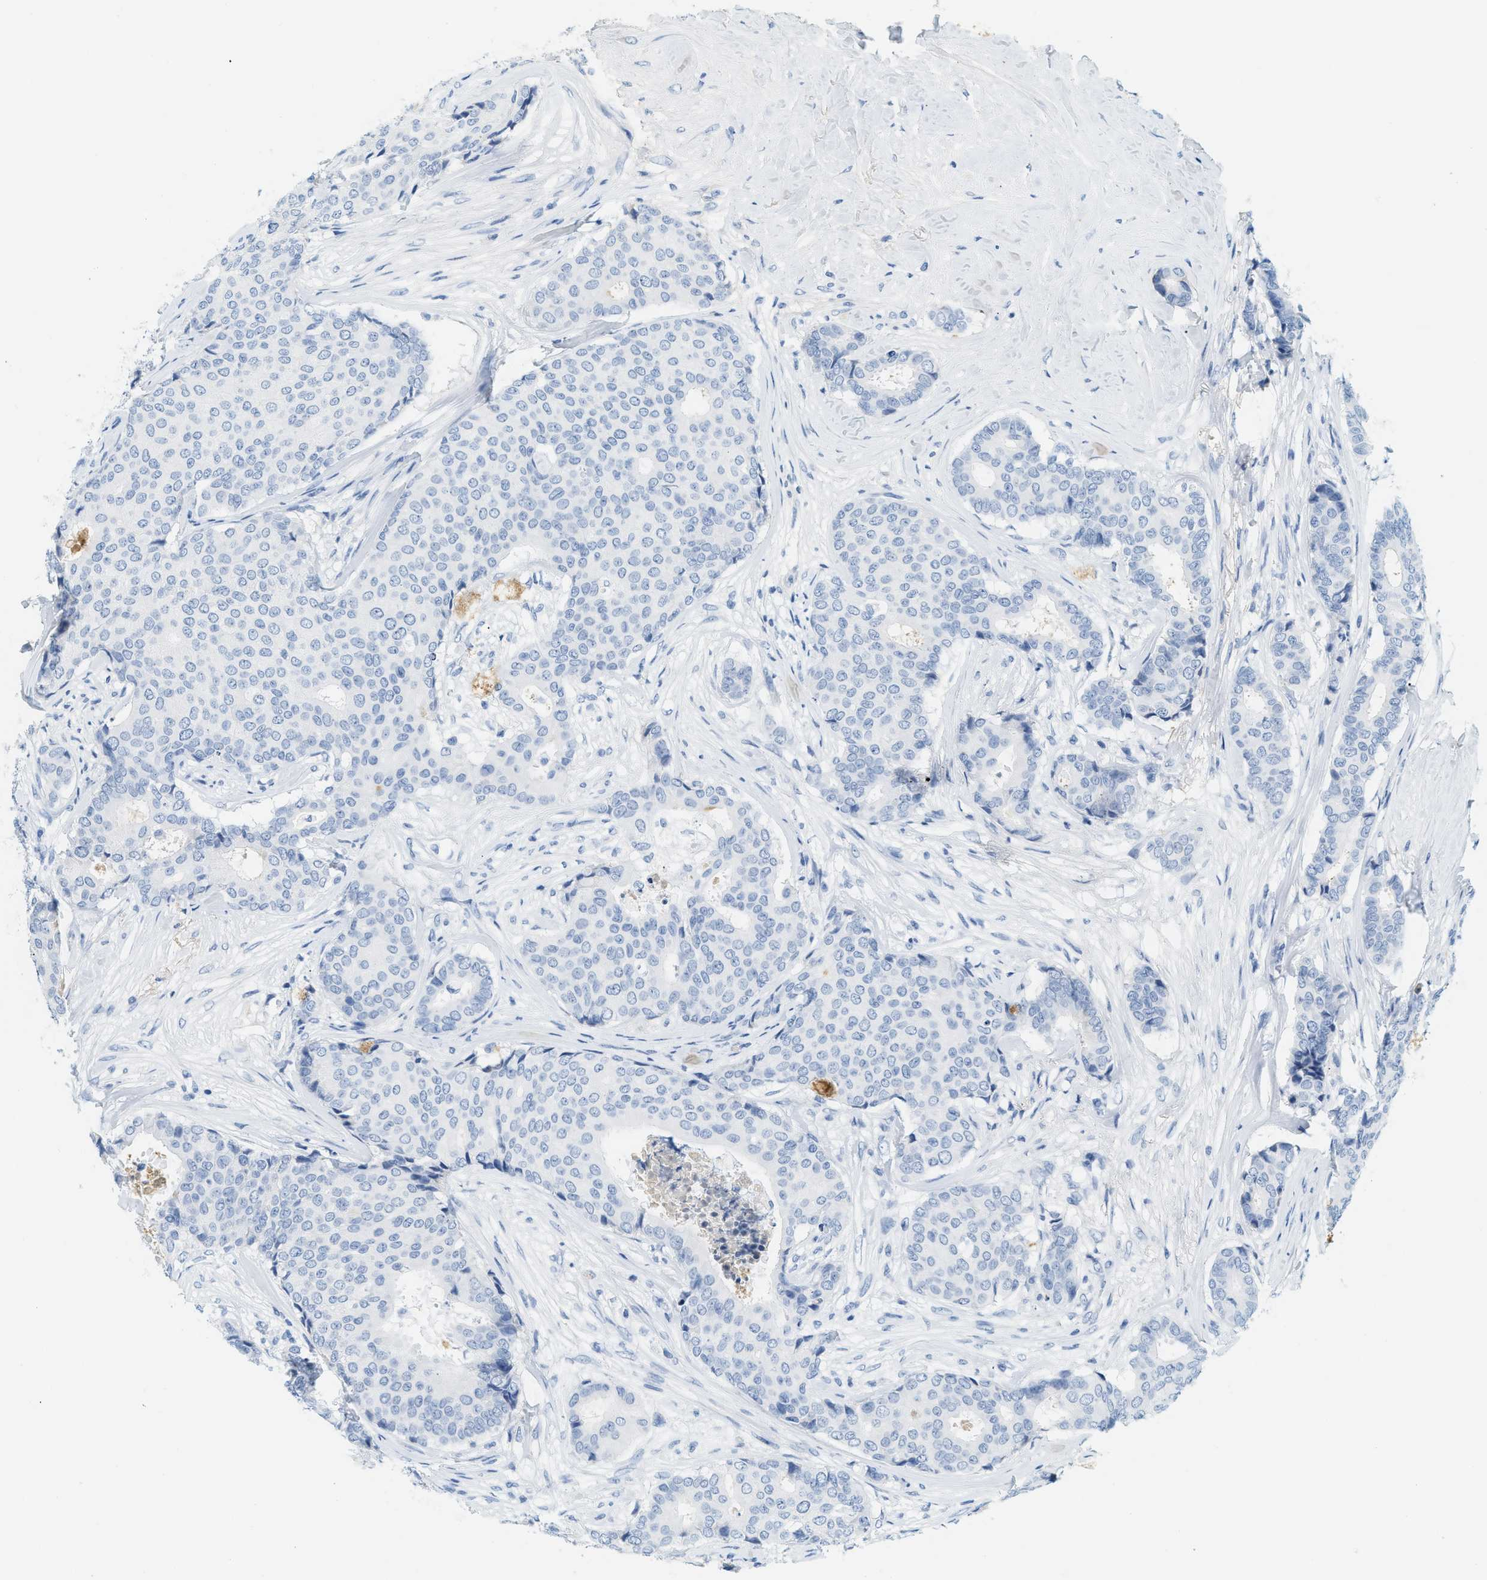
{"staining": {"intensity": "negative", "quantity": "none", "location": "none"}, "tissue": "breast cancer", "cell_type": "Tumor cells", "image_type": "cancer", "snomed": [{"axis": "morphology", "description": "Duct carcinoma"}, {"axis": "topography", "description": "Breast"}], "caption": "Immunohistochemistry photomicrograph of breast cancer (infiltrating ductal carcinoma) stained for a protein (brown), which demonstrates no positivity in tumor cells.", "gene": "LCN2", "patient": {"sex": "female", "age": 75}}